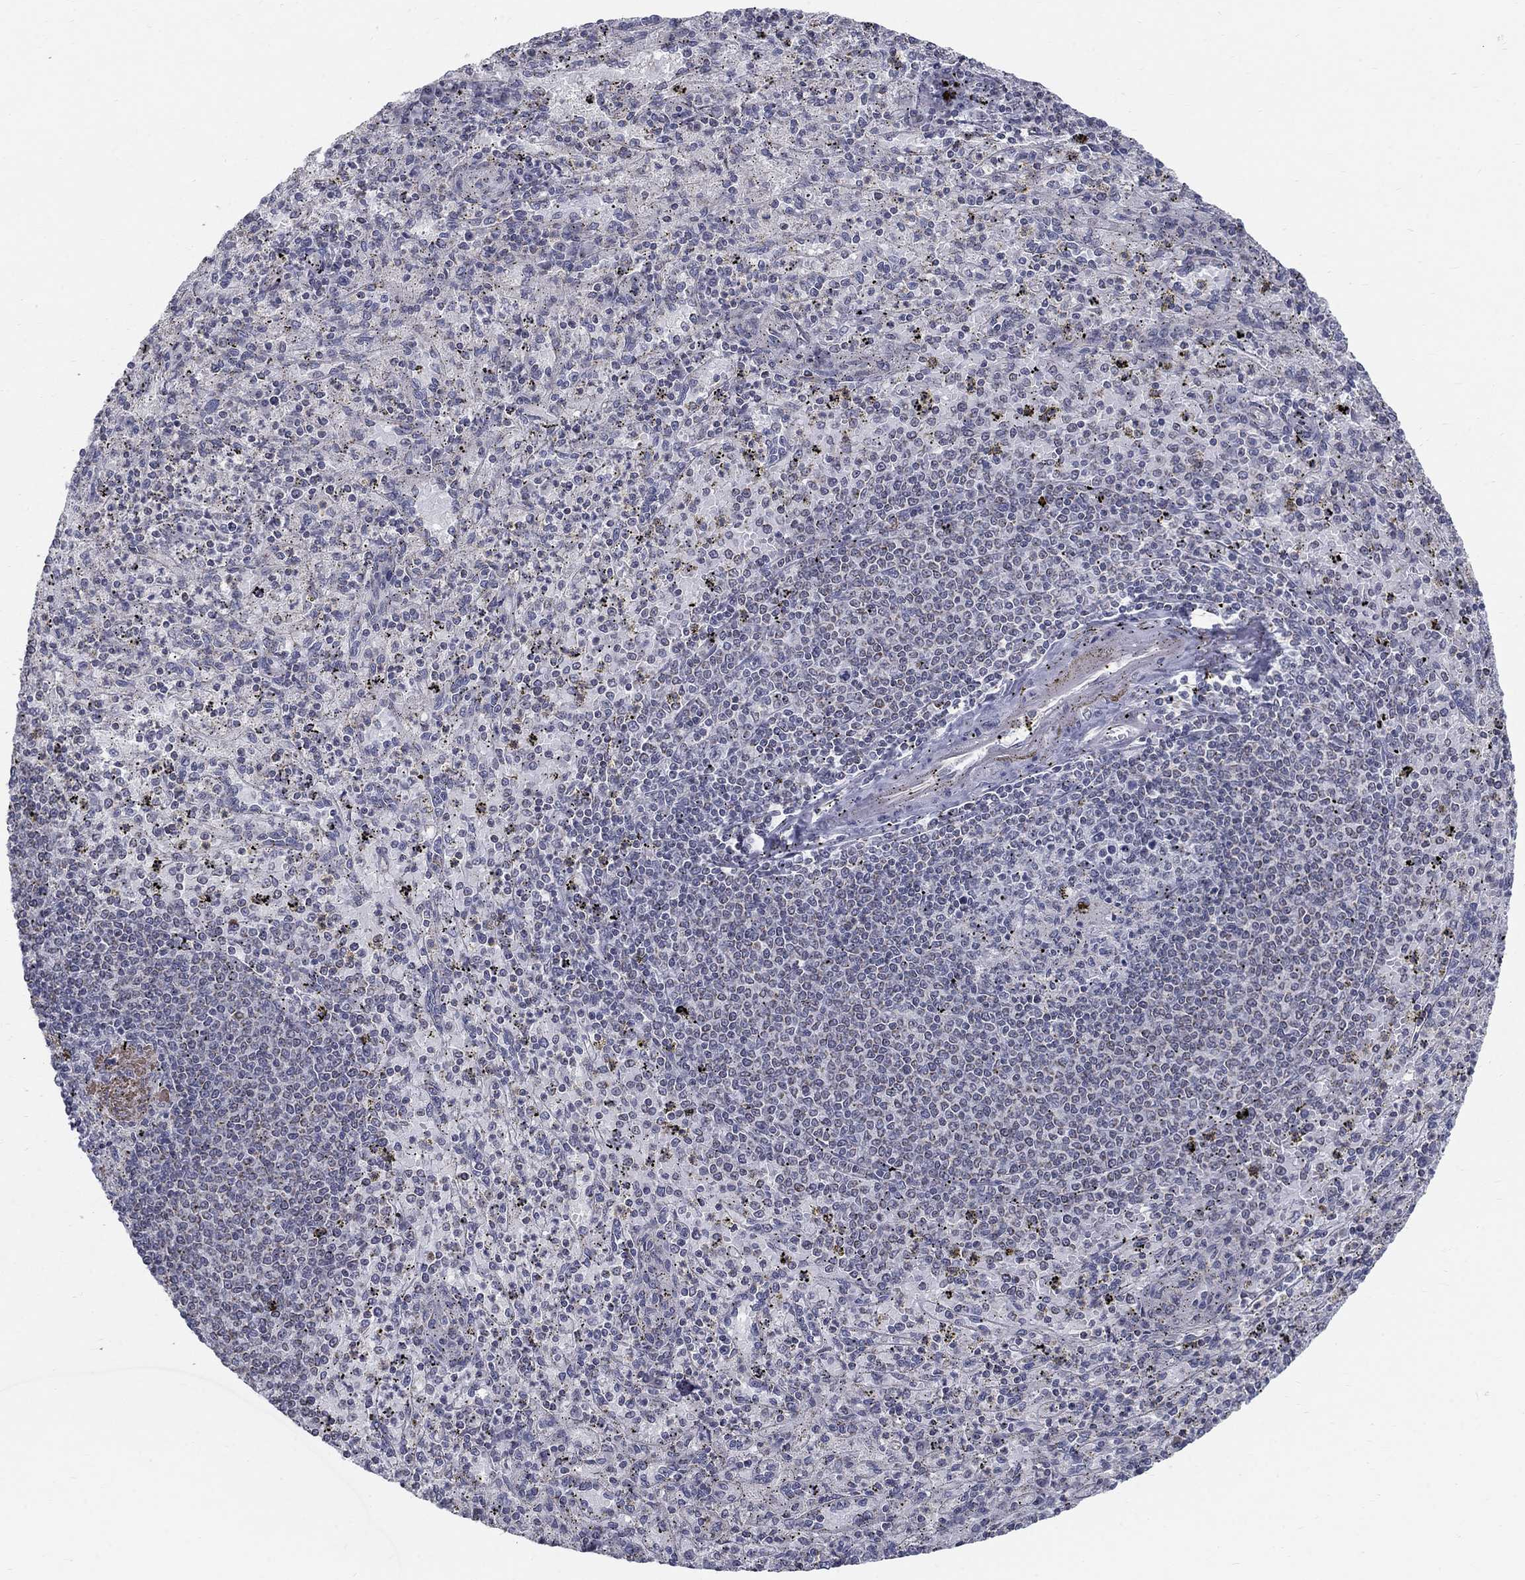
{"staining": {"intensity": "negative", "quantity": "none", "location": "none"}, "tissue": "spleen", "cell_type": "Cells in red pulp", "image_type": "normal", "snomed": [{"axis": "morphology", "description": "Normal tissue, NOS"}, {"axis": "topography", "description": "Spleen"}], "caption": "Cells in red pulp are negative for protein expression in unremarkable human spleen. (IHC, brightfield microscopy, high magnification).", "gene": "GCFC2", "patient": {"sex": "male", "age": 60}}